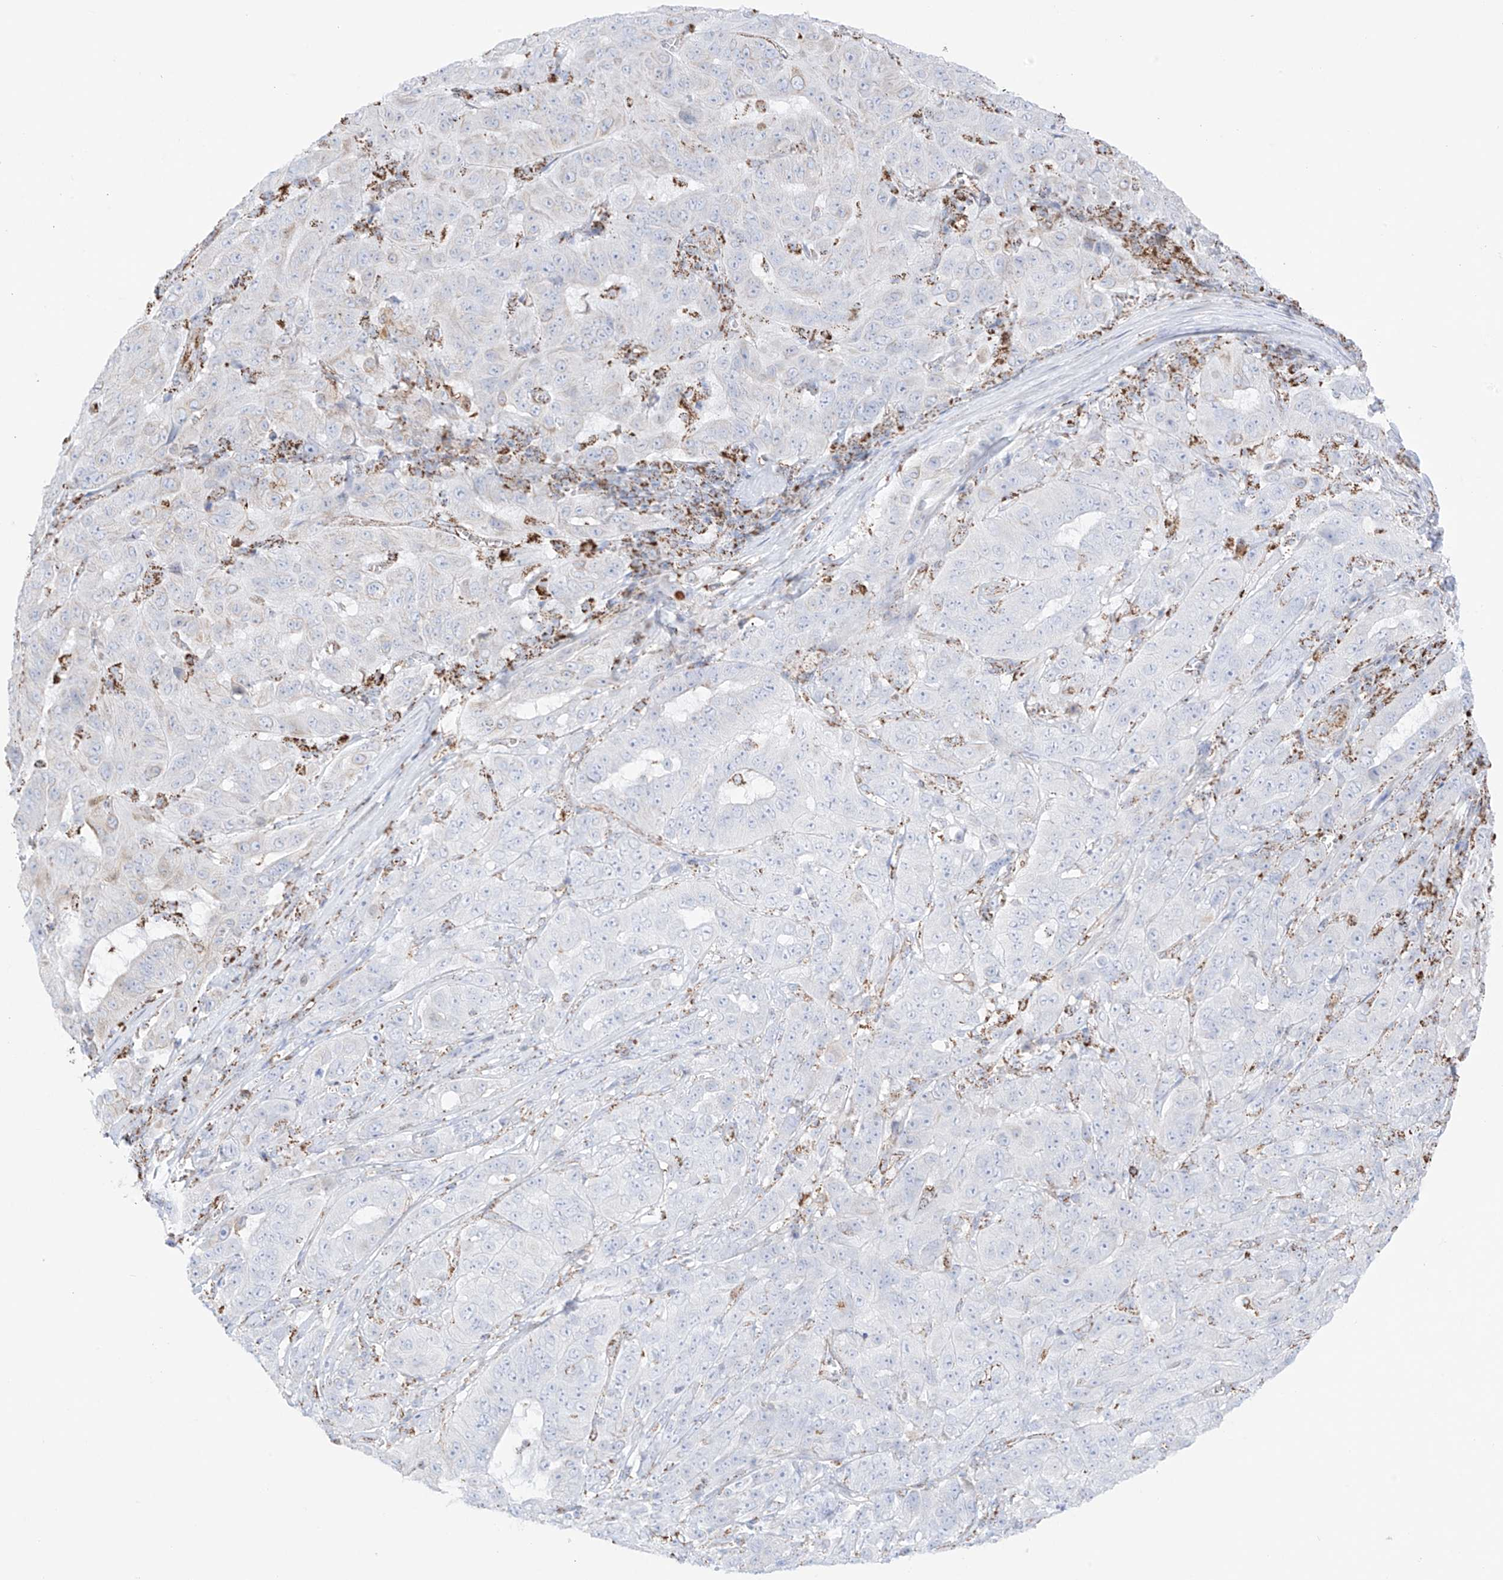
{"staining": {"intensity": "negative", "quantity": "none", "location": "none"}, "tissue": "pancreatic cancer", "cell_type": "Tumor cells", "image_type": "cancer", "snomed": [{"axis": "morphology", "description": "Adenocarcinoma, NOS"}, {"axis": "topography", "description": "Pancreas"}], "caption": "Immunohistochemical staining of human adenocarcinoma (pancreatic) shows no significant positivity in tumor cells.", "gene": "XKR3", "patient": {"sex": "male", "age": 63}}